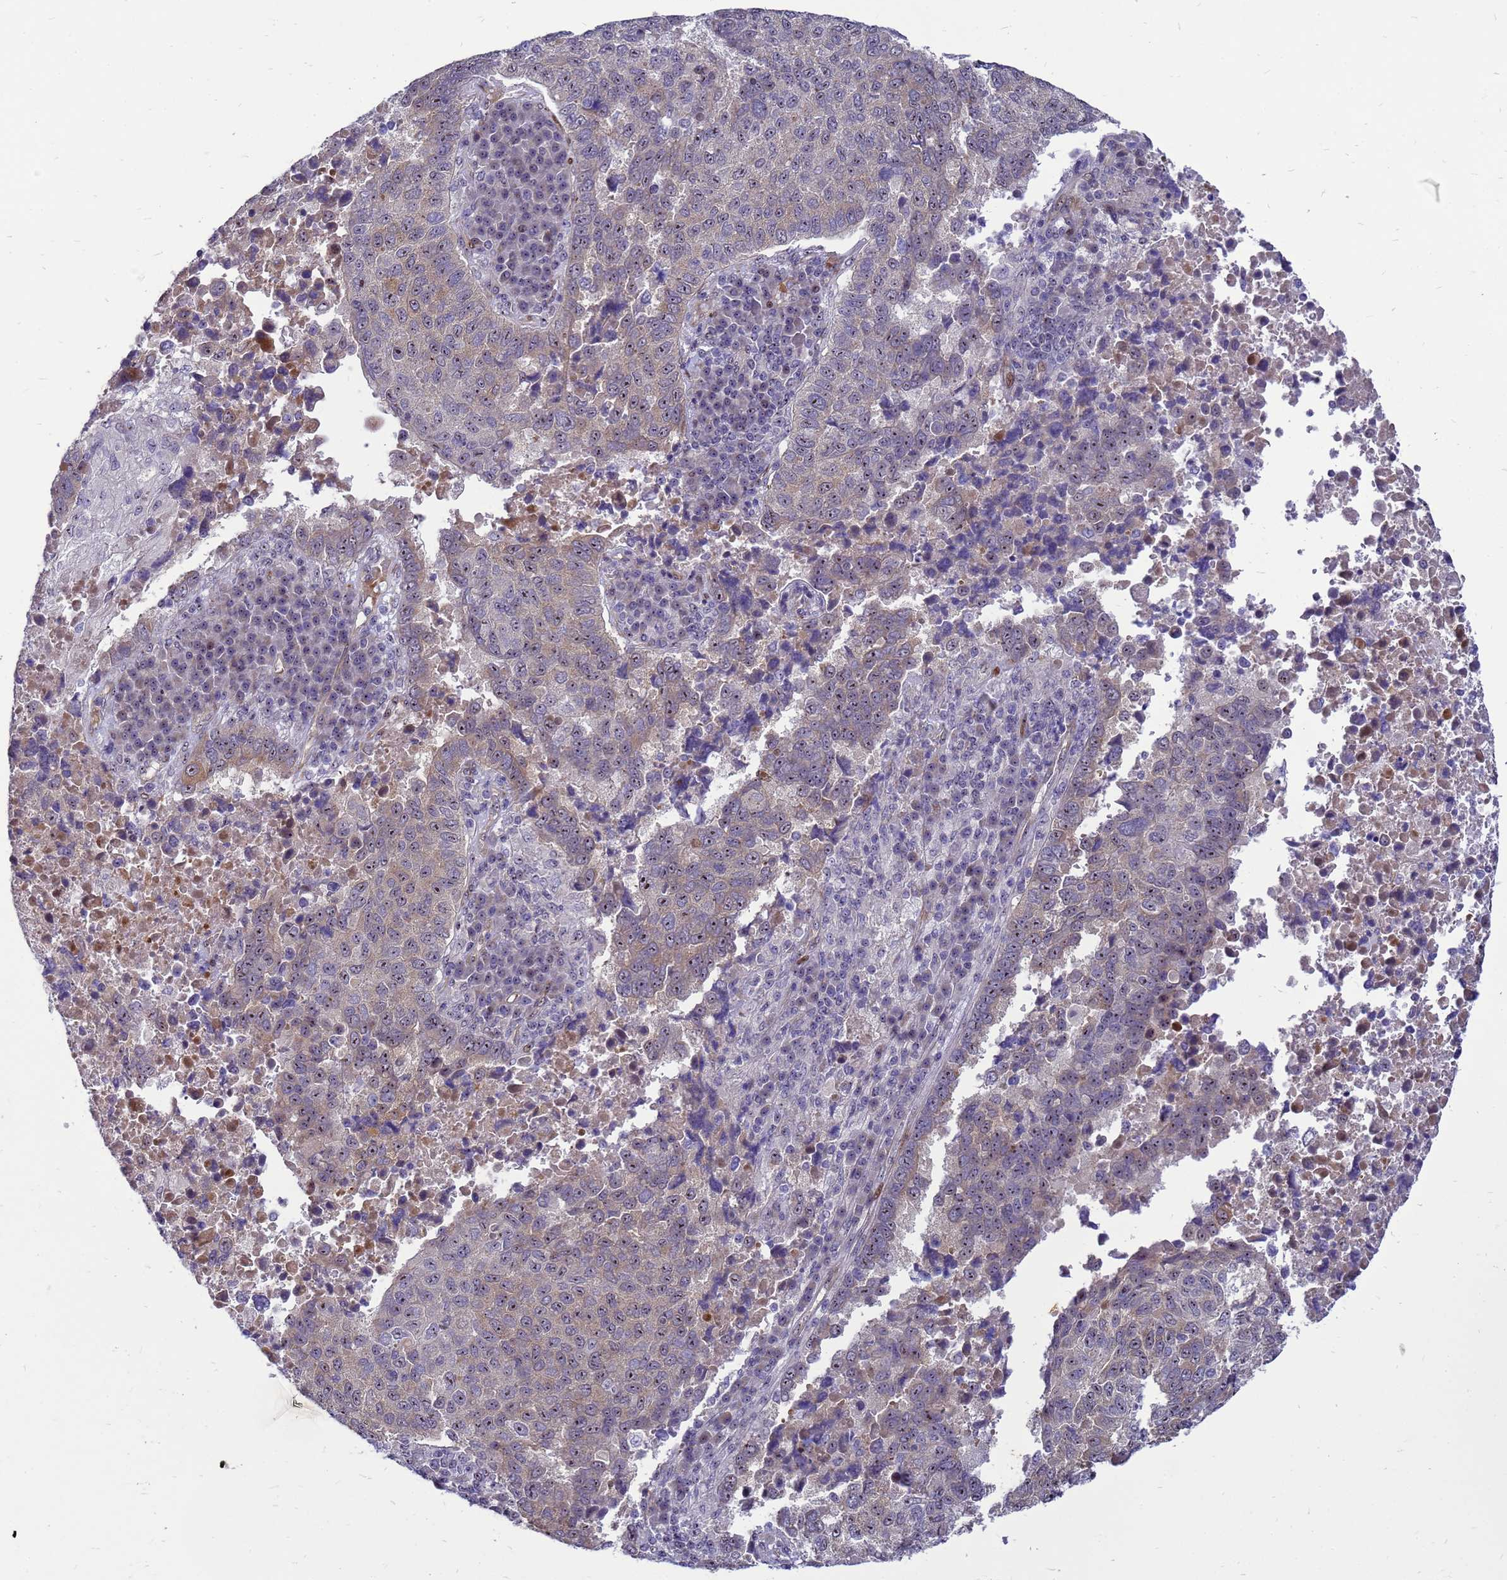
{"staining": {"intensity": "moderate", "quantity": "25%-75%", "location": "cytoplasmic/membranous"}, "tissue": "lung cancer", "cell_type": "Tumor cells", "image_type": "cancer", "snomed": [{"axis": "morphology", "description": "Squamous cell carcinoma, NOS"}, {"axis": "topography", "description": "Lung"}], "caption": "There is medium levels of moderate cytoplasmic/membranous staining in tumor cells of squamous cell carcinoma (lung), as demonstrated by immunohistochemical staining (brown color).", "gene": "RSPO1", "patient": {"sex": "male", "age": 73}}